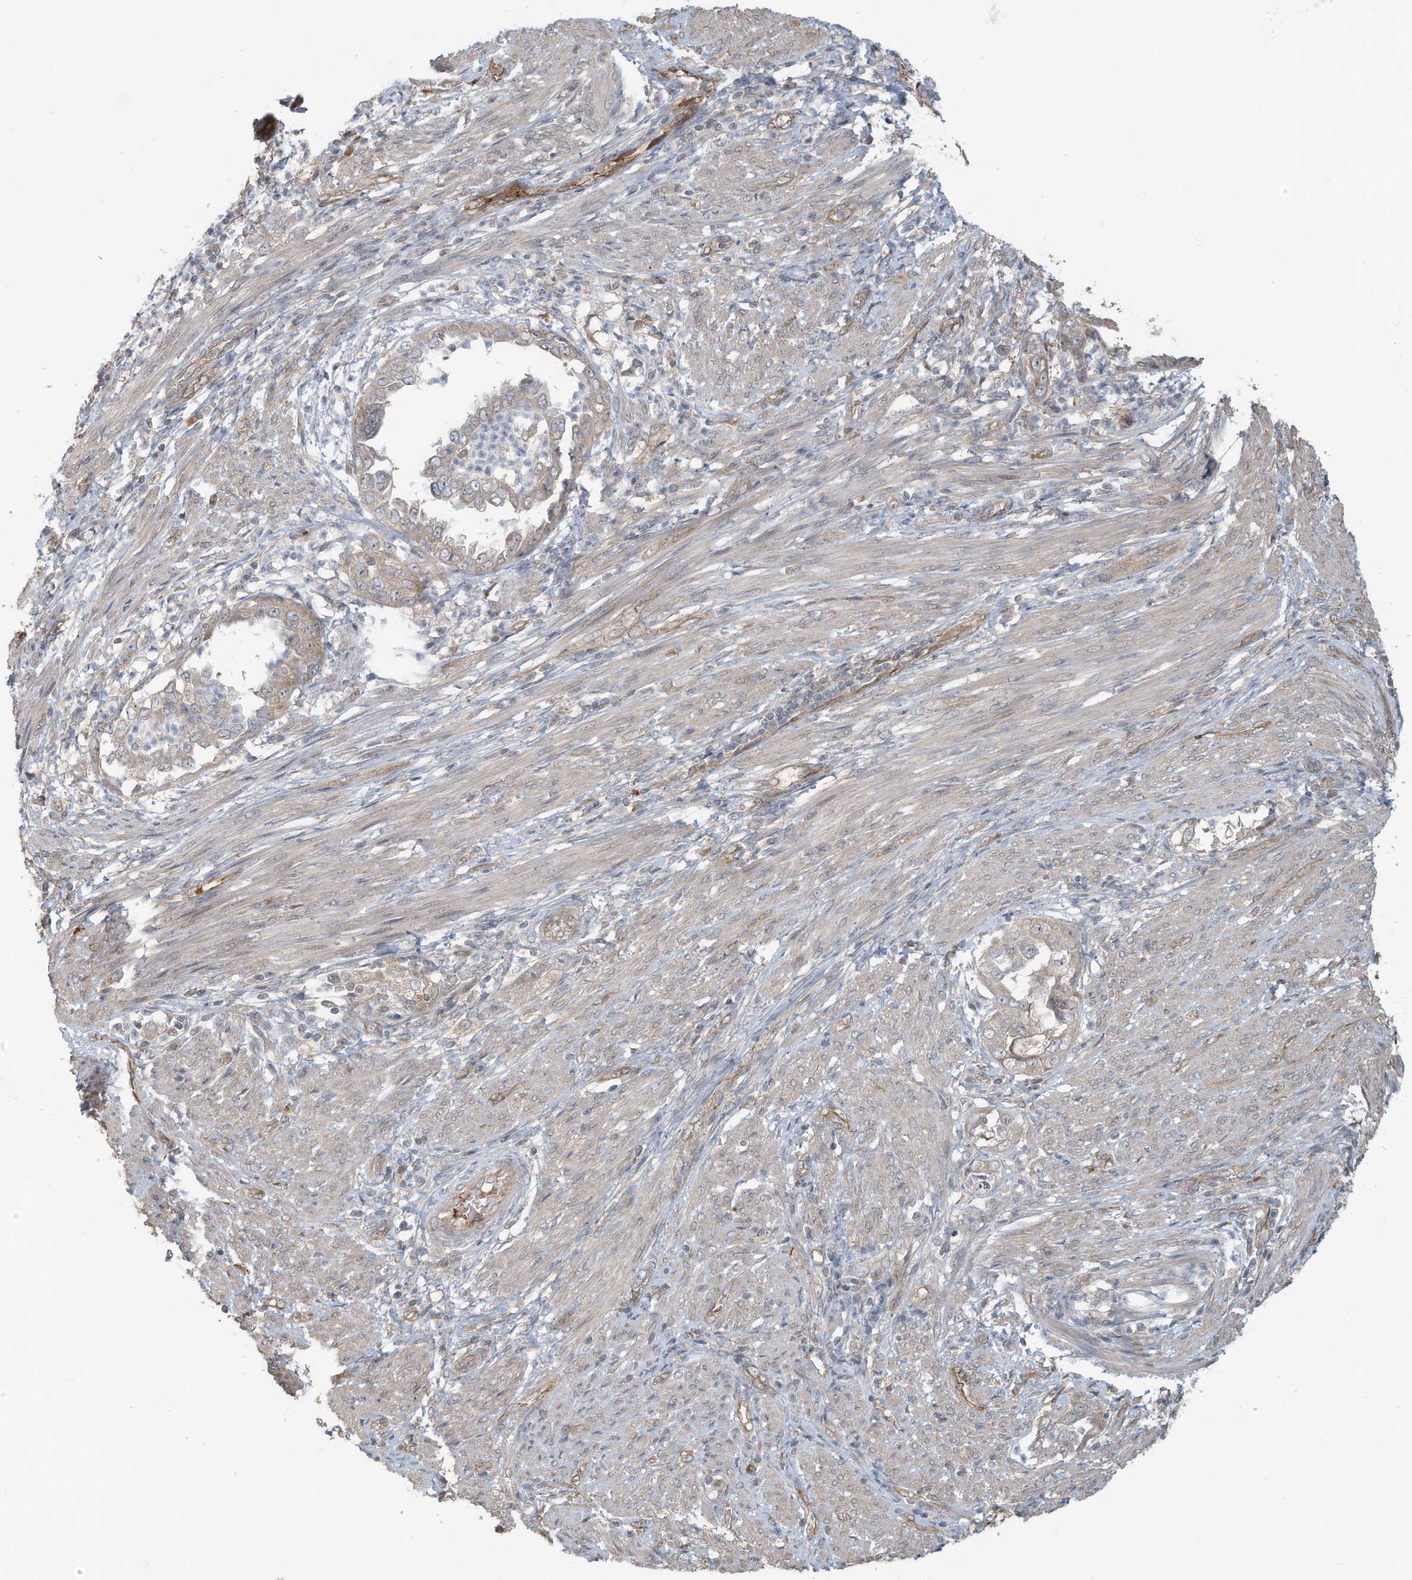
{"staining": {"intensity": "weak", "quantity": "25%-75%", "location": "cytoplasmic/membranous"}, "tissue": "endometrial cancer", "cell_type": "Tumor cells", "image_type": "cancer", "snomed": [{"axis": "morphology", "description": "Adenocarcinoma, NOS"}, {"axis": "topography", "description": "Endometrium"}], "caption": "There is low levels of weak cytoplasmic/membranous positivity in tumor cells of endometrial cancer, as demonstrated by immunohistochemical staining (brown color).", "gene": "ERI2", "patient": {"sex": "female", "age": 85}}